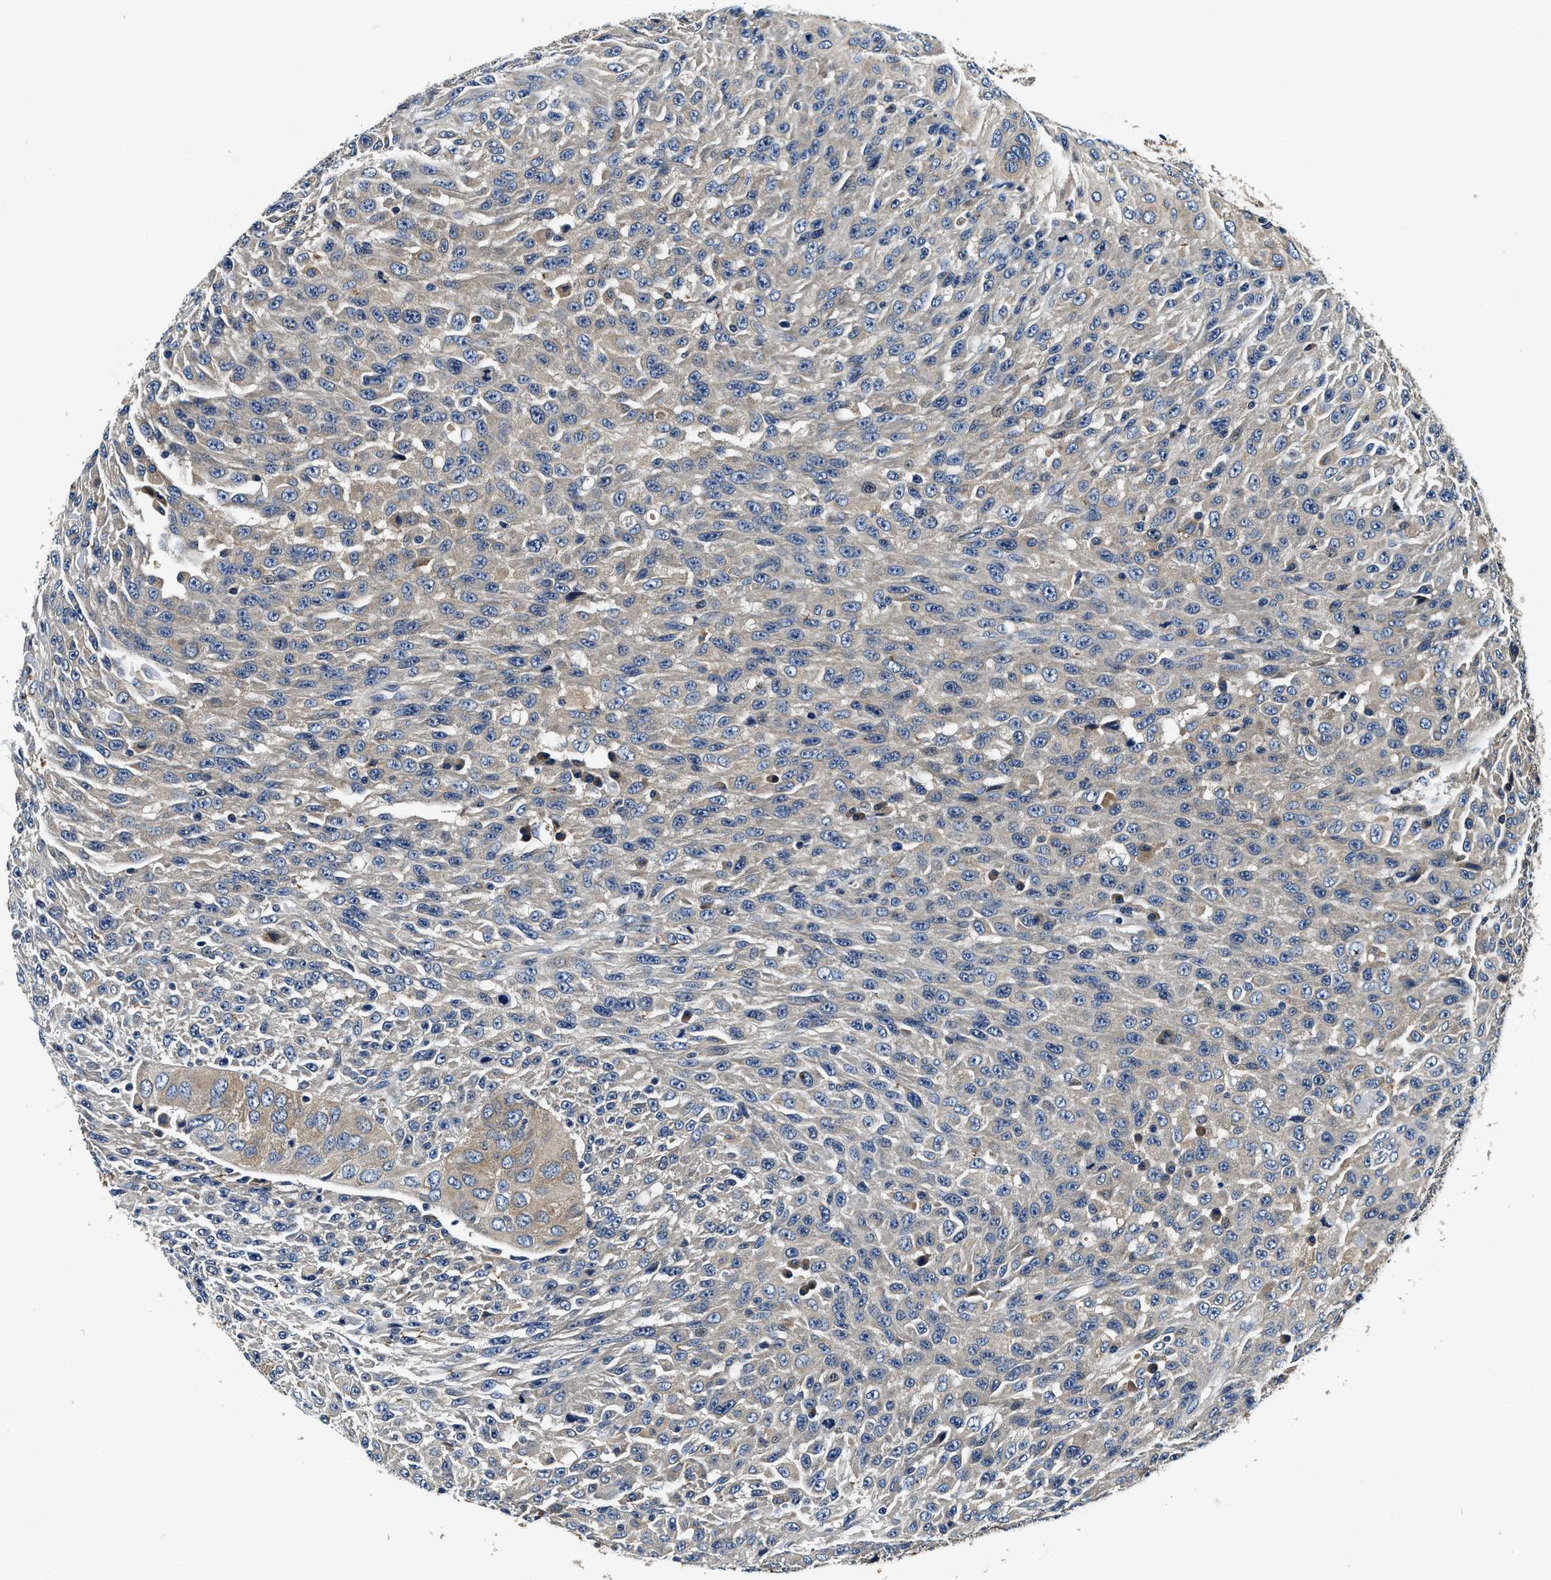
{"staining": {"intensity": "weak", "quantity": "<25%", "location": "cytoplasmic/membranous"}, "tissue": "urothelial cancer", "cell_type": "Tumor cells", "image_type": "cancer", "snomed": [{"axis": "morphology", "description": "Urothelial carcinoma, High grade"}, {"axis": "topography", "description": "Urinary bladder"}], "caption": "High-grade urothelial carcinoma was stained to show a protein in brown. There is no significant staining in tumor cells.", "gene": "PI4KB", "patient": {"sex": "male", "age": 66}}